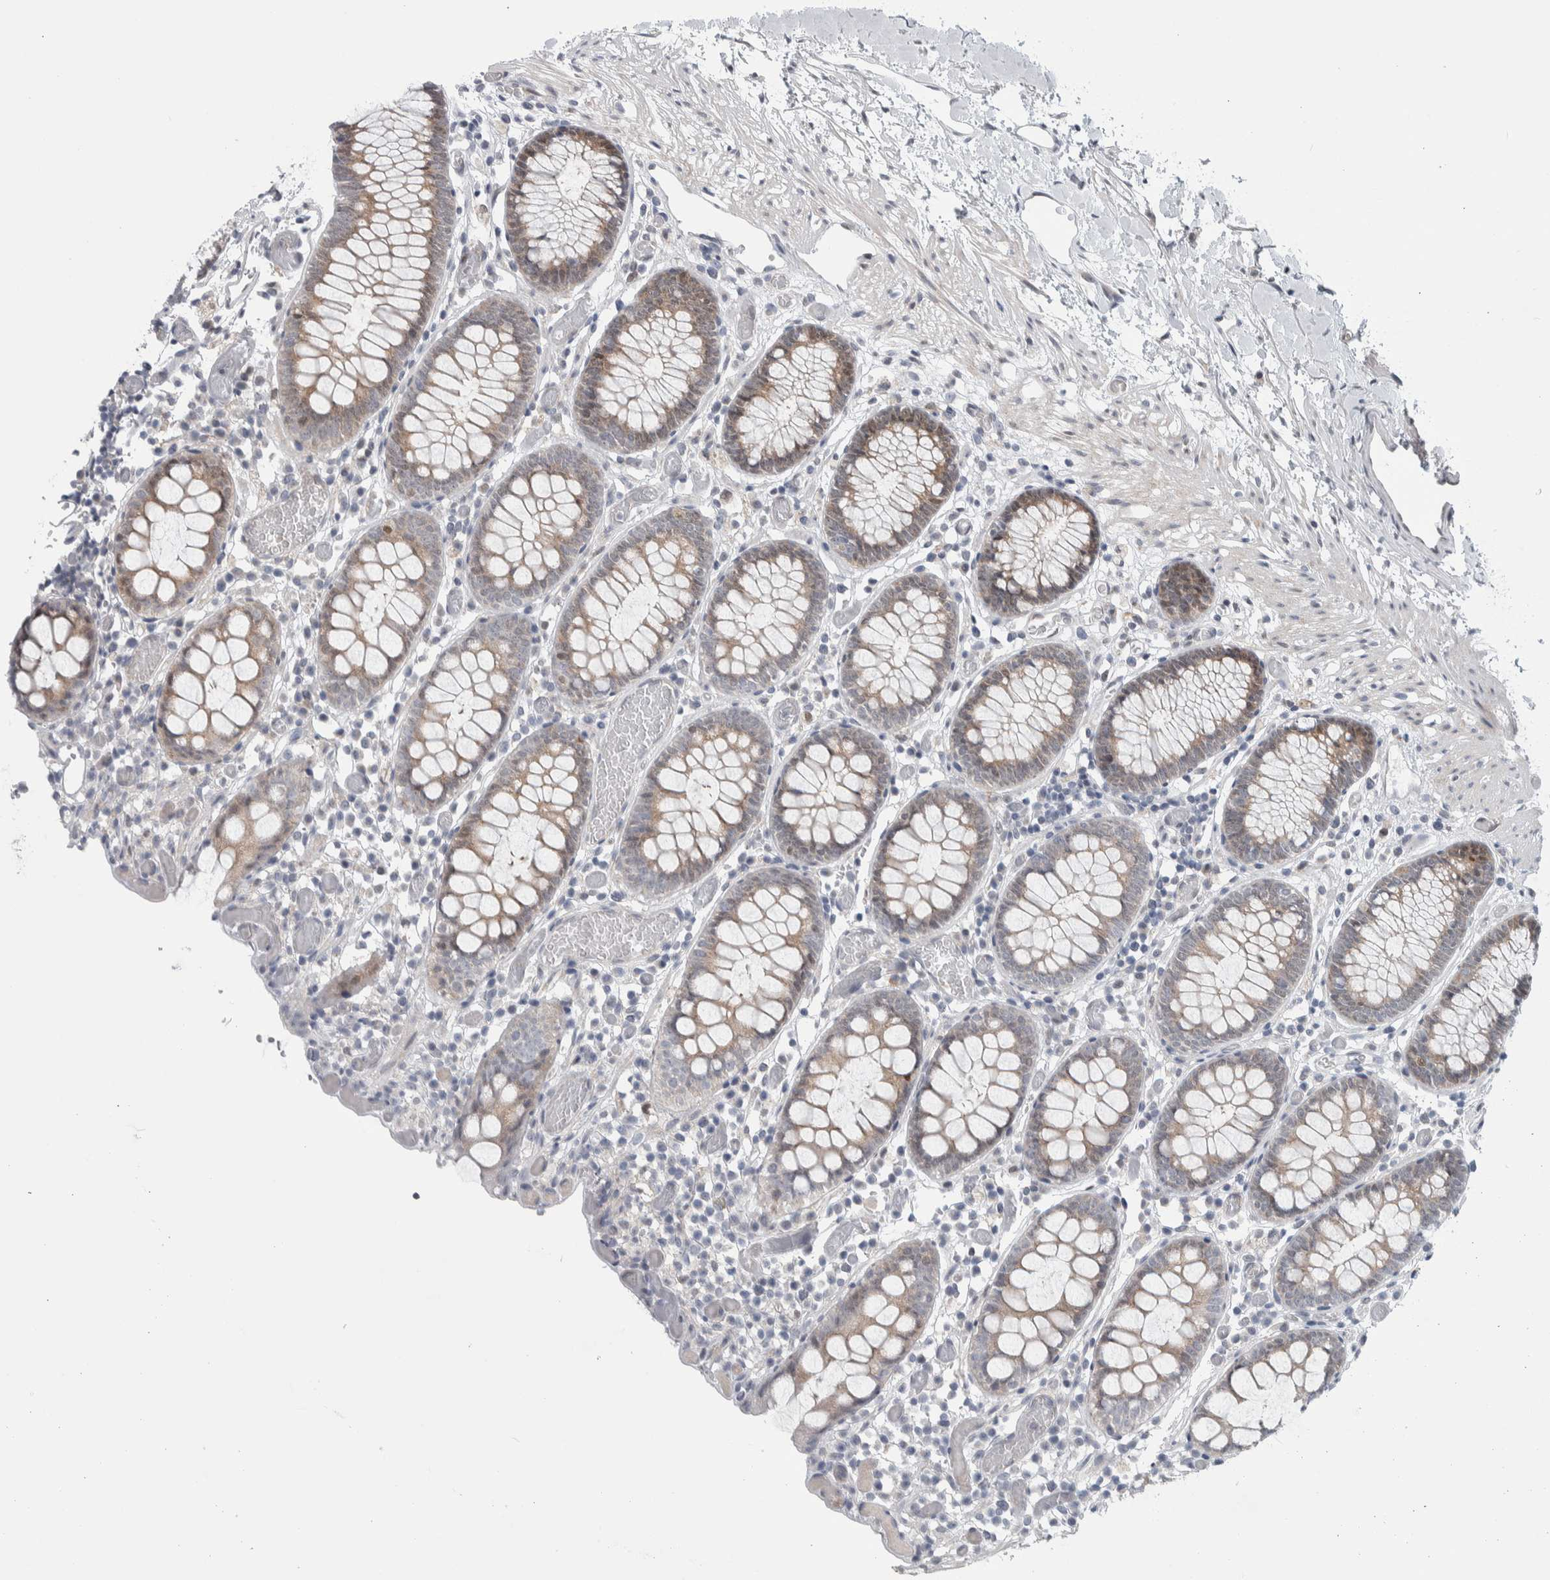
{"staining": {"intensity": "weak", "quantity": "25%-75%", "location": "cytoplasmic/membranous,nuclear"}, "tissue": "colon", "cell_type": "Endothelial cells", "image_type": "normal", "snomed": [{"axis": "morphology", "description": "Normal tissue, NOS"}, {"axis": "topography", "description": "Colon"}], "caption": "Protein staining of unremarkable colon demonstrates weak cytoplasmic/membranous,nuclear expression in approximately 25%-75% of endothelial cells.", "gene": "PTPA", "patient": {"sex": "male", "age": 14}}